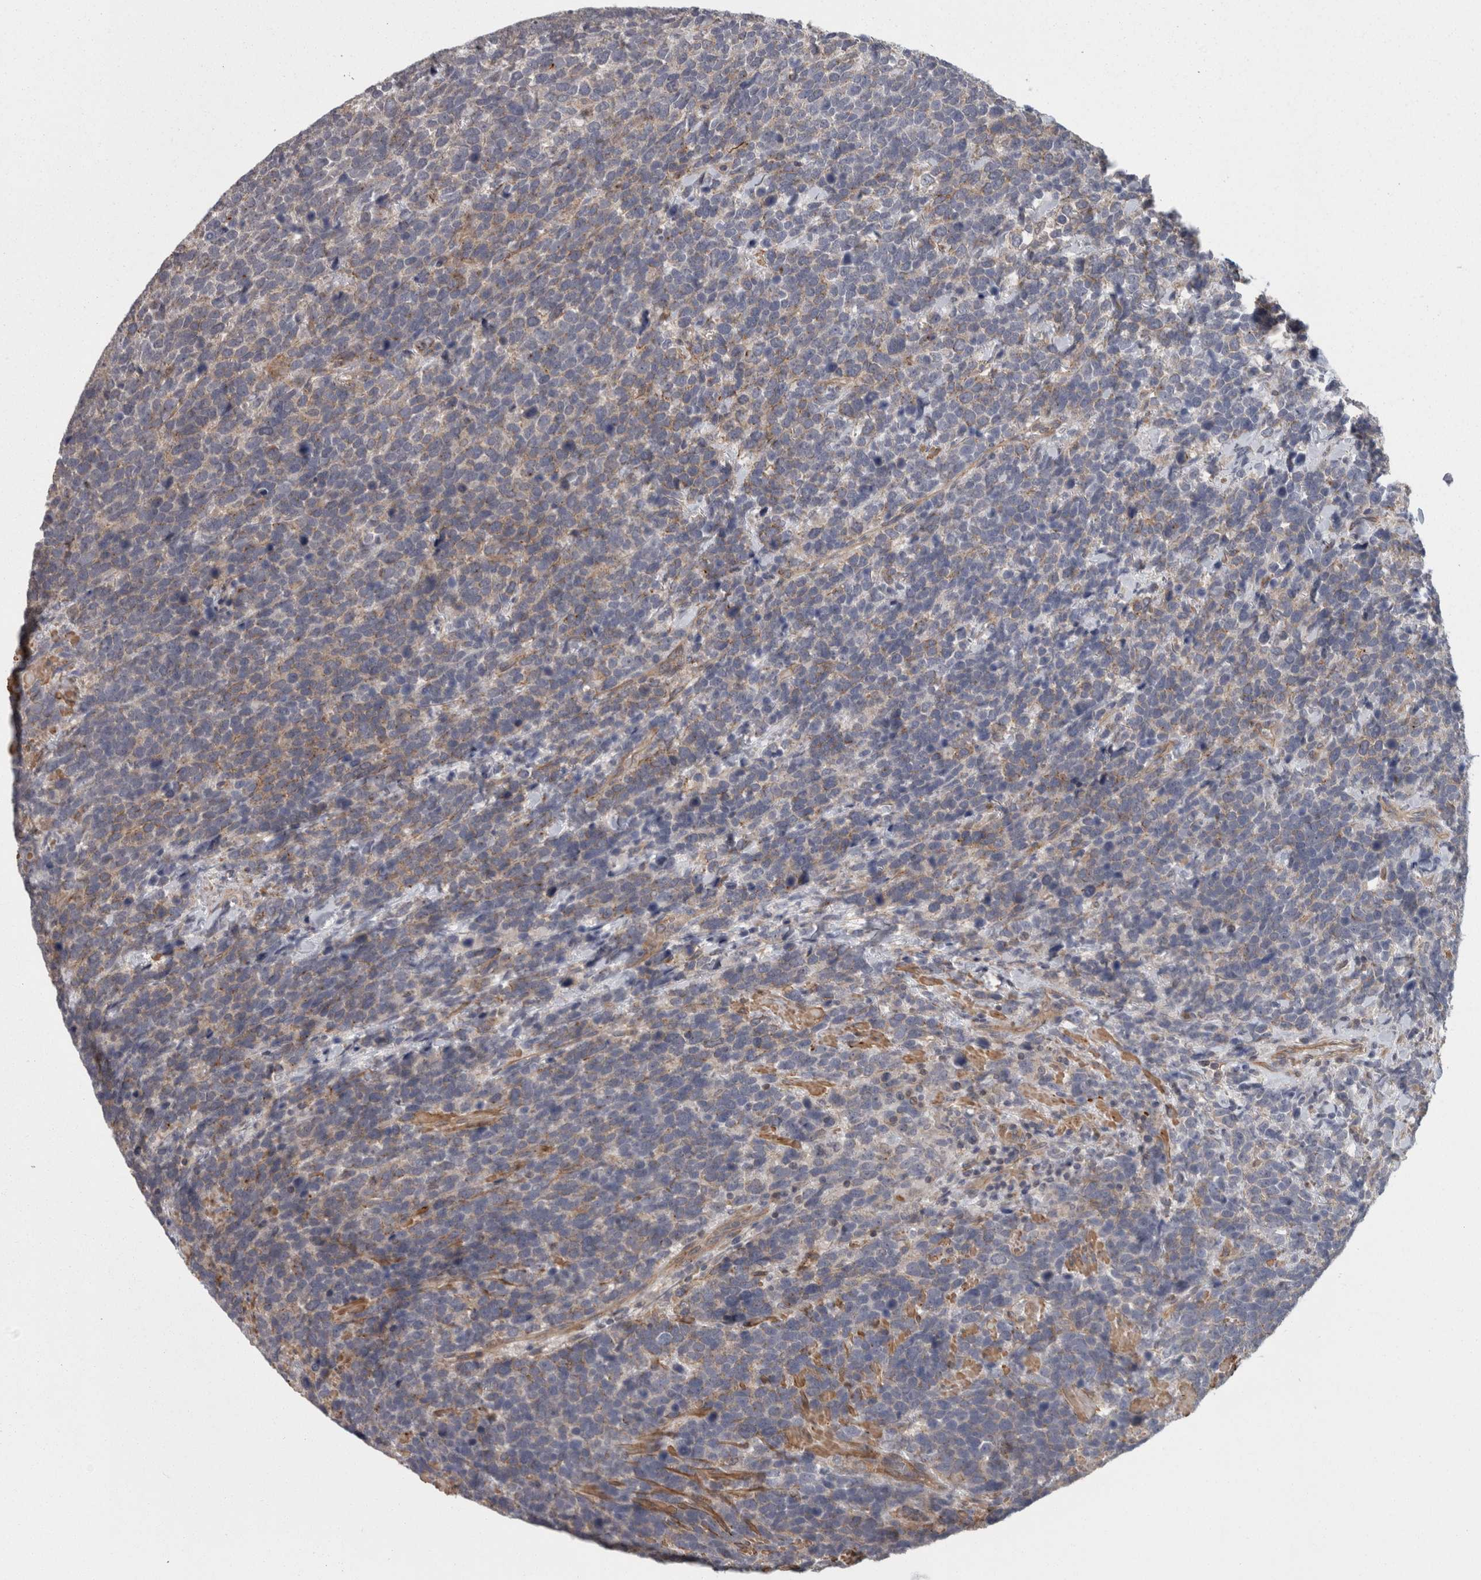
{"staining": {"intensity": "weak", "quantity": "<25%", "location": "cytoplasmic/membranous"}, "tissue": "urothelial cancer", "cell_type": "Tumor cells", "image_type": "cancer", "snomed": [{"axis": "morphology", "description": "Urothelial carcinoma, High grade"}, {"axis": "topography", "description": "Urinary bladder"}], "caption": "Immunohistochemical staining of urothelial carcinoma (high-grade) exhibits no significant positivity in tumor cells. Nuclei are stained in blue.", "gene": "RMDN1", "patient": {"sex": "female", "age": 82}}